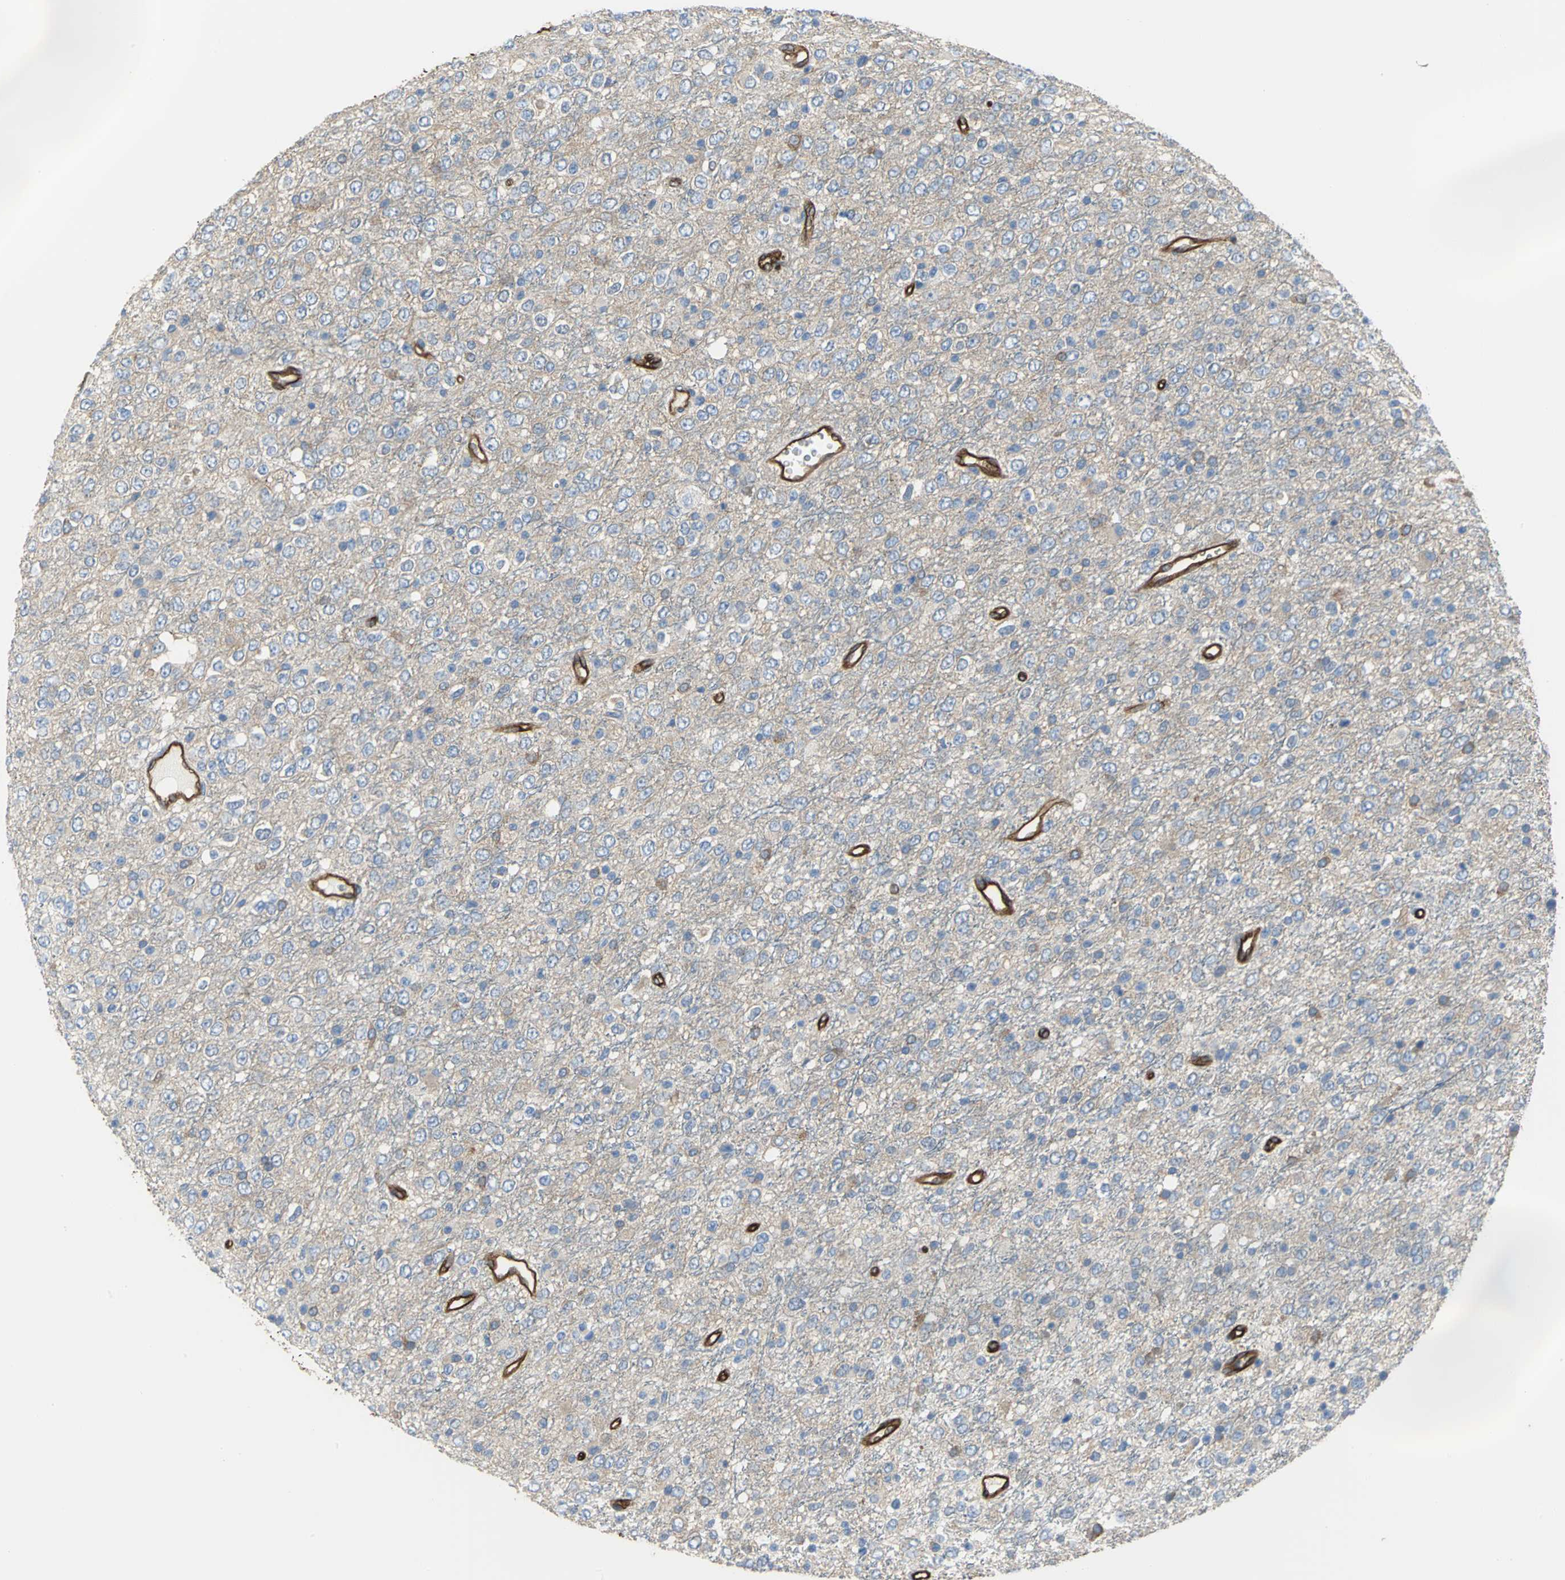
{"staining": {"intensity": "weak", "quantity": "<25%", "location": "cytoplasmic/membranous"}, "tissue": "glioma", "cell_type": "Tumor cells", "image_type": "cancer", "snomed": [{"axis": "morphology", "description": "Glioma, malignant, High grade"}, {"axis": "topography", "description": "pancreas cauda"}], "caption": "Immunohistochemistry of glioma exhibits no positivity in tumor cells.", "gene": "FLNB", "patient": {"sex": "male", "age": 60}}